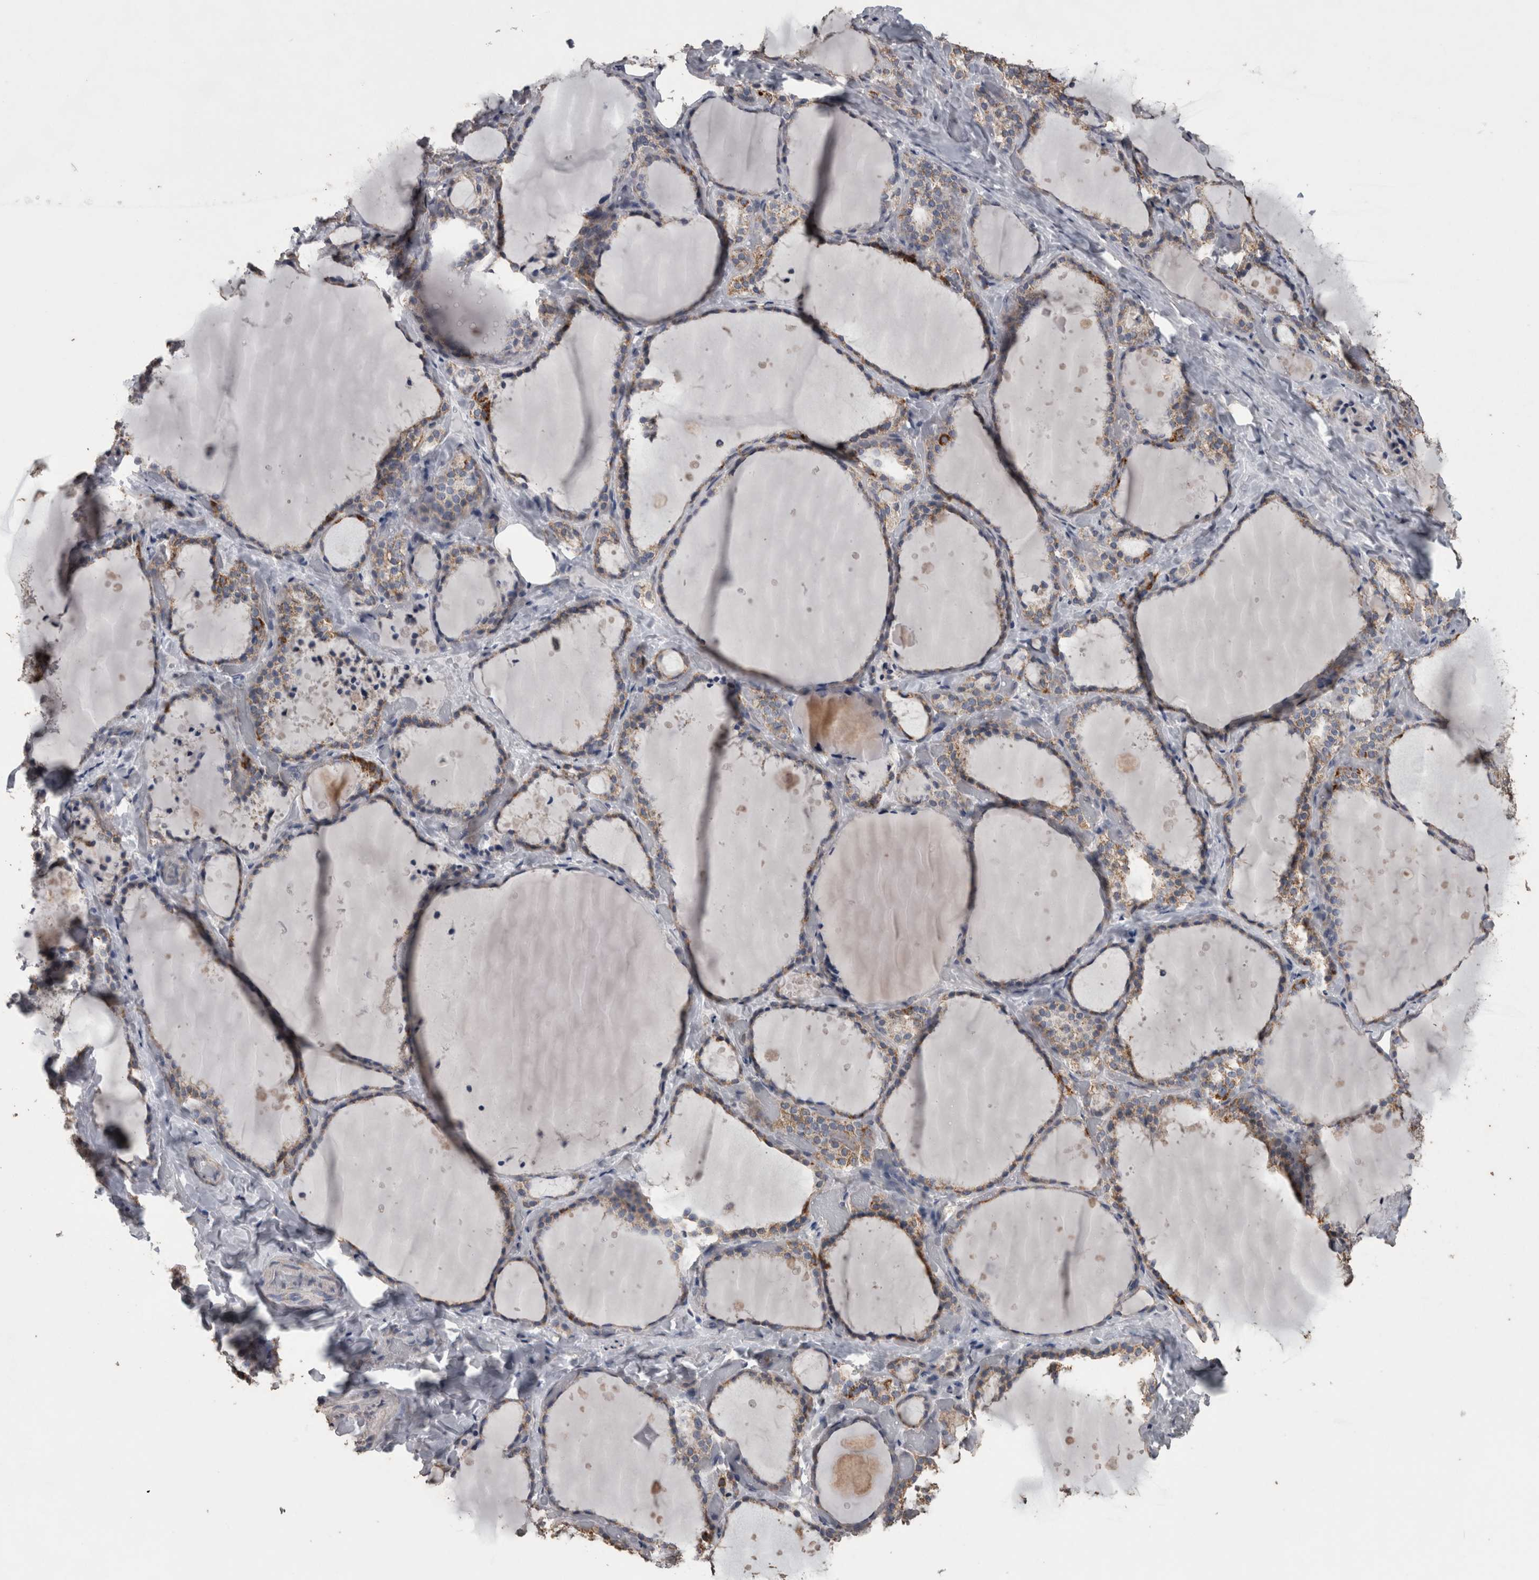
{"staining": {"intensity": "strong", "quantity": "<25%", "location": "cytoplasmic/membranous"}, "tissue": "thyroid gland", "cell_type": "Glandular cells", "image_type": "normal", "snomed": [{"axis": "morphology", "description": "Normal tissue, NOS"}, {"axis": "topography", "description": "Thyroid gland"}], "caption": "Thyroid gland stained with IHC reveals strong cytoplasmic/membranous expression in about <25% of glandular cells. (DAB (3,3'-diaminobenzidine) IHC with brightfield microscopy, high magnification).", "gene": "ACADM", "patient": {"sex": "female", "age": 44}}